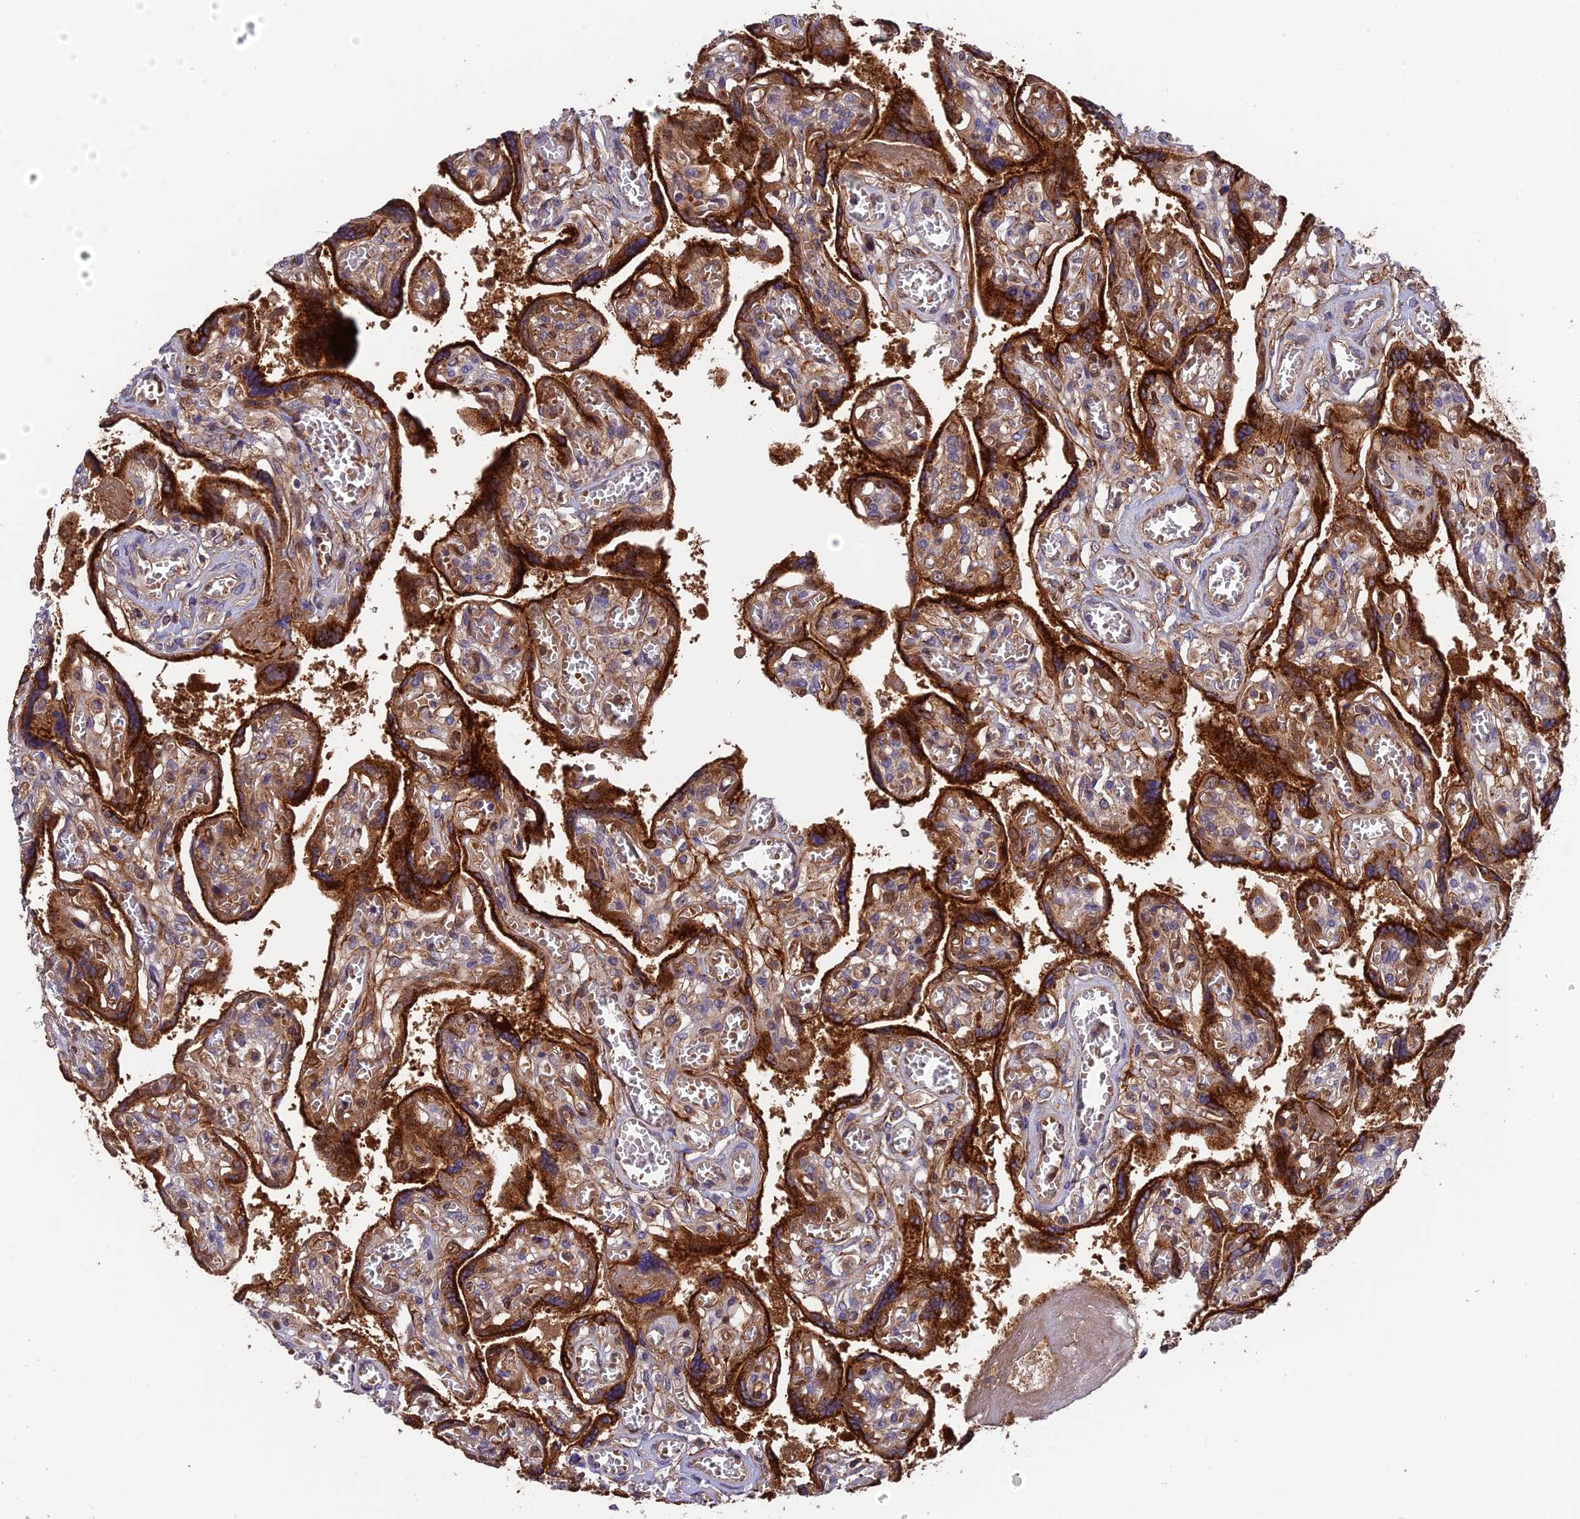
{"staining": {"intensity": "negative", "quantity": "none", "location": "none"}, "tissue": "placenta", "cell_type": "Decidual cells", "image_type": "normal", "snomed": [{"axis": "morphology", "description": "Normal tissue, NOS"}, {"axis": "topography", "description": "Placenta"}], "caption": "This micrograph is of benign placenta stained with IHC to label a protein in brown with the nuclei are counter-stained blue. There is no positivity in decidual cells. The staining is performed using DAB brown chromogen with nuclei counter-stained in using hematoxylin.", "gene": "RPIA", "patient": {"sex": "female", "age": 39}}